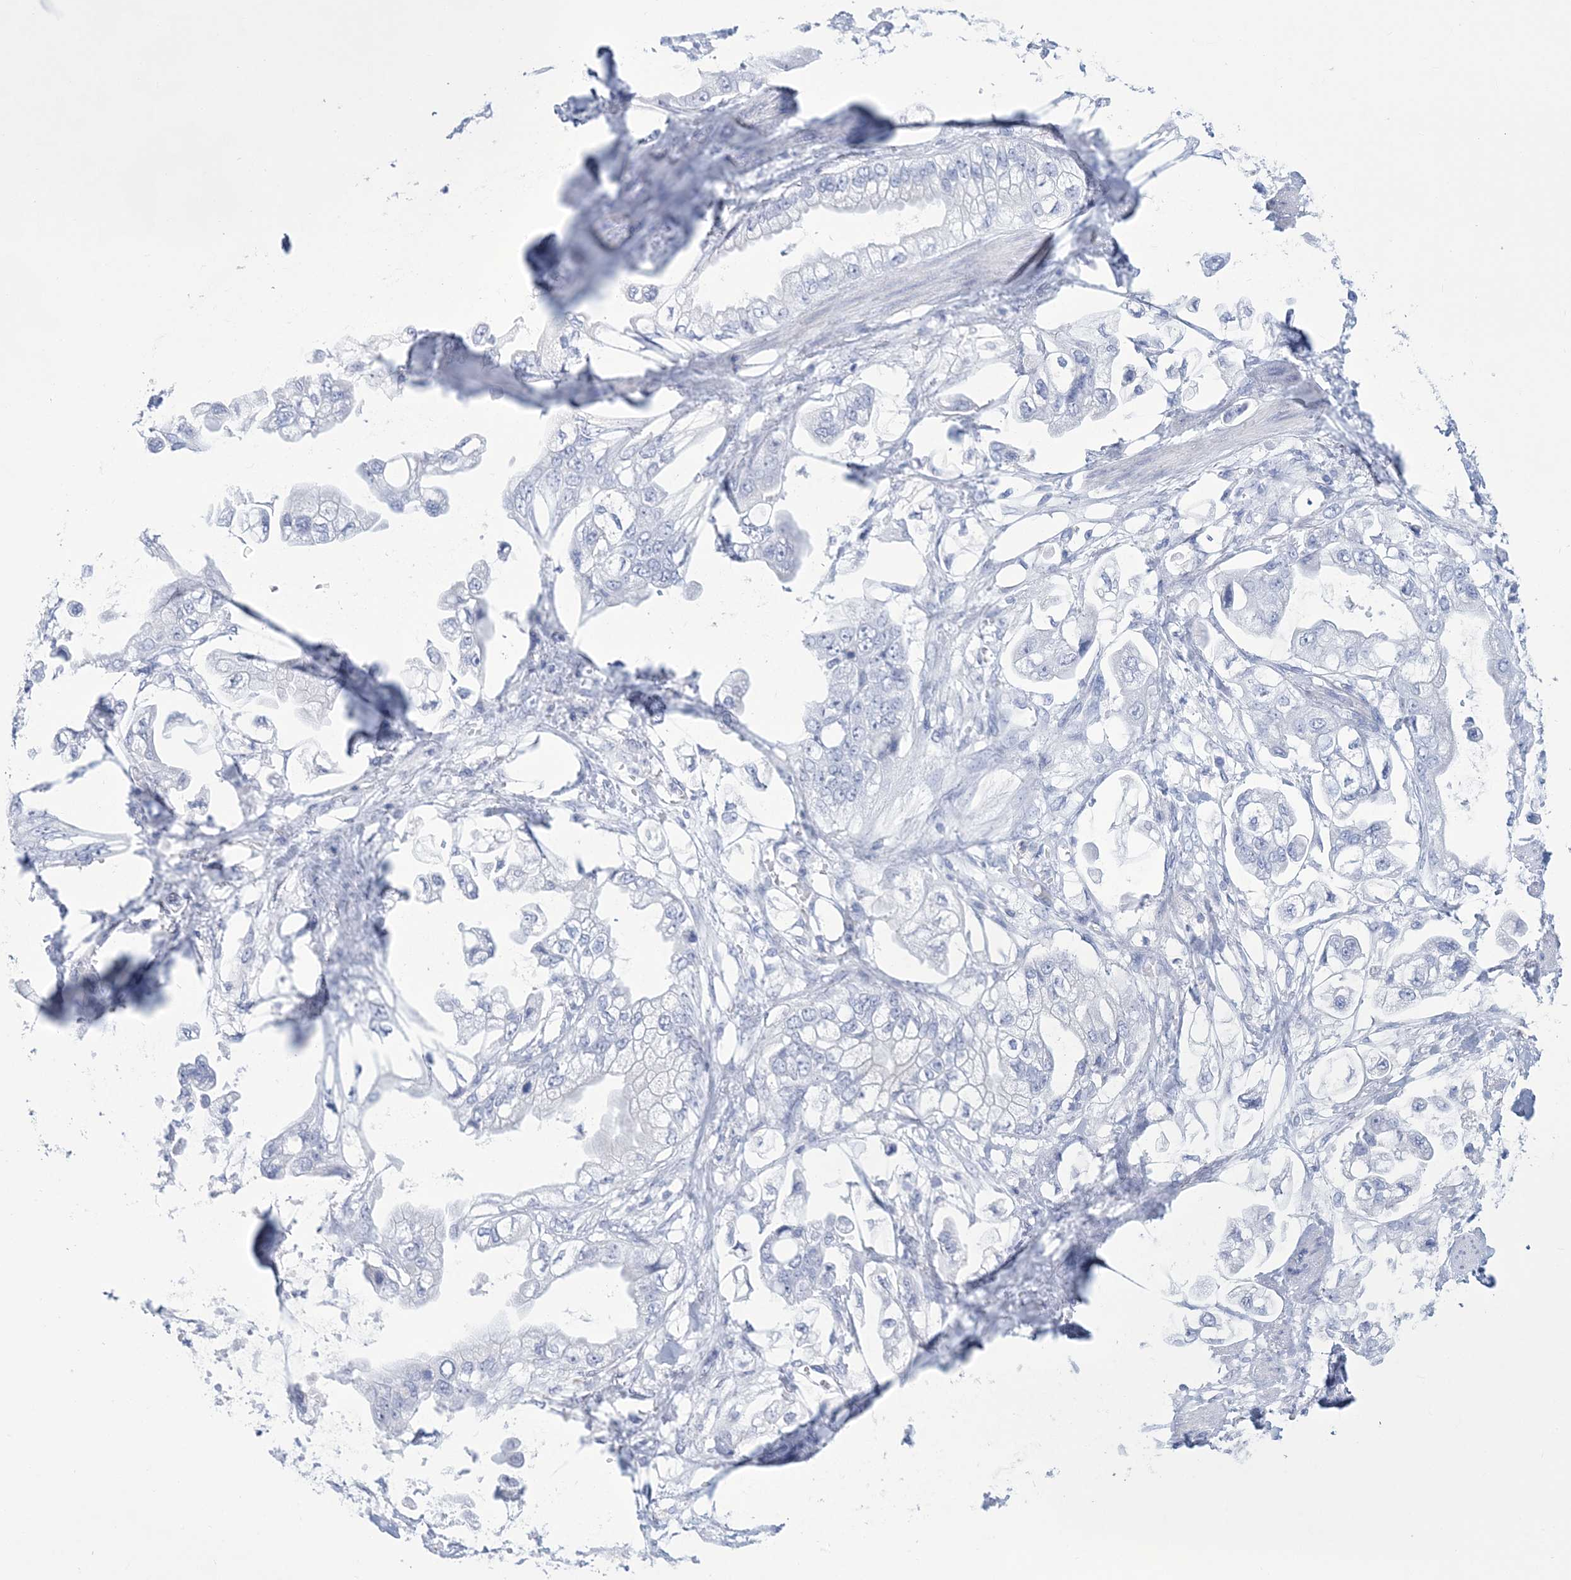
{"staining": {"intensity": "negative", "quantity": "none", "location": "none"}, "tissue": "stomach cancer", "cell_type": "Tumor cells", "image_type": "cancer", "snomed": [{"axis": "morphology", "description": "Adenocarcinoma, NOS"}, {"axis": "topography", "description": "Stomach"}], "caption": "A photomicrograph of stomach adenocarcinoma stained for a protein shows no brown staining in tumor cells.", "gene": "RBP2", "patient": {"sex": "male", "age": 62}}